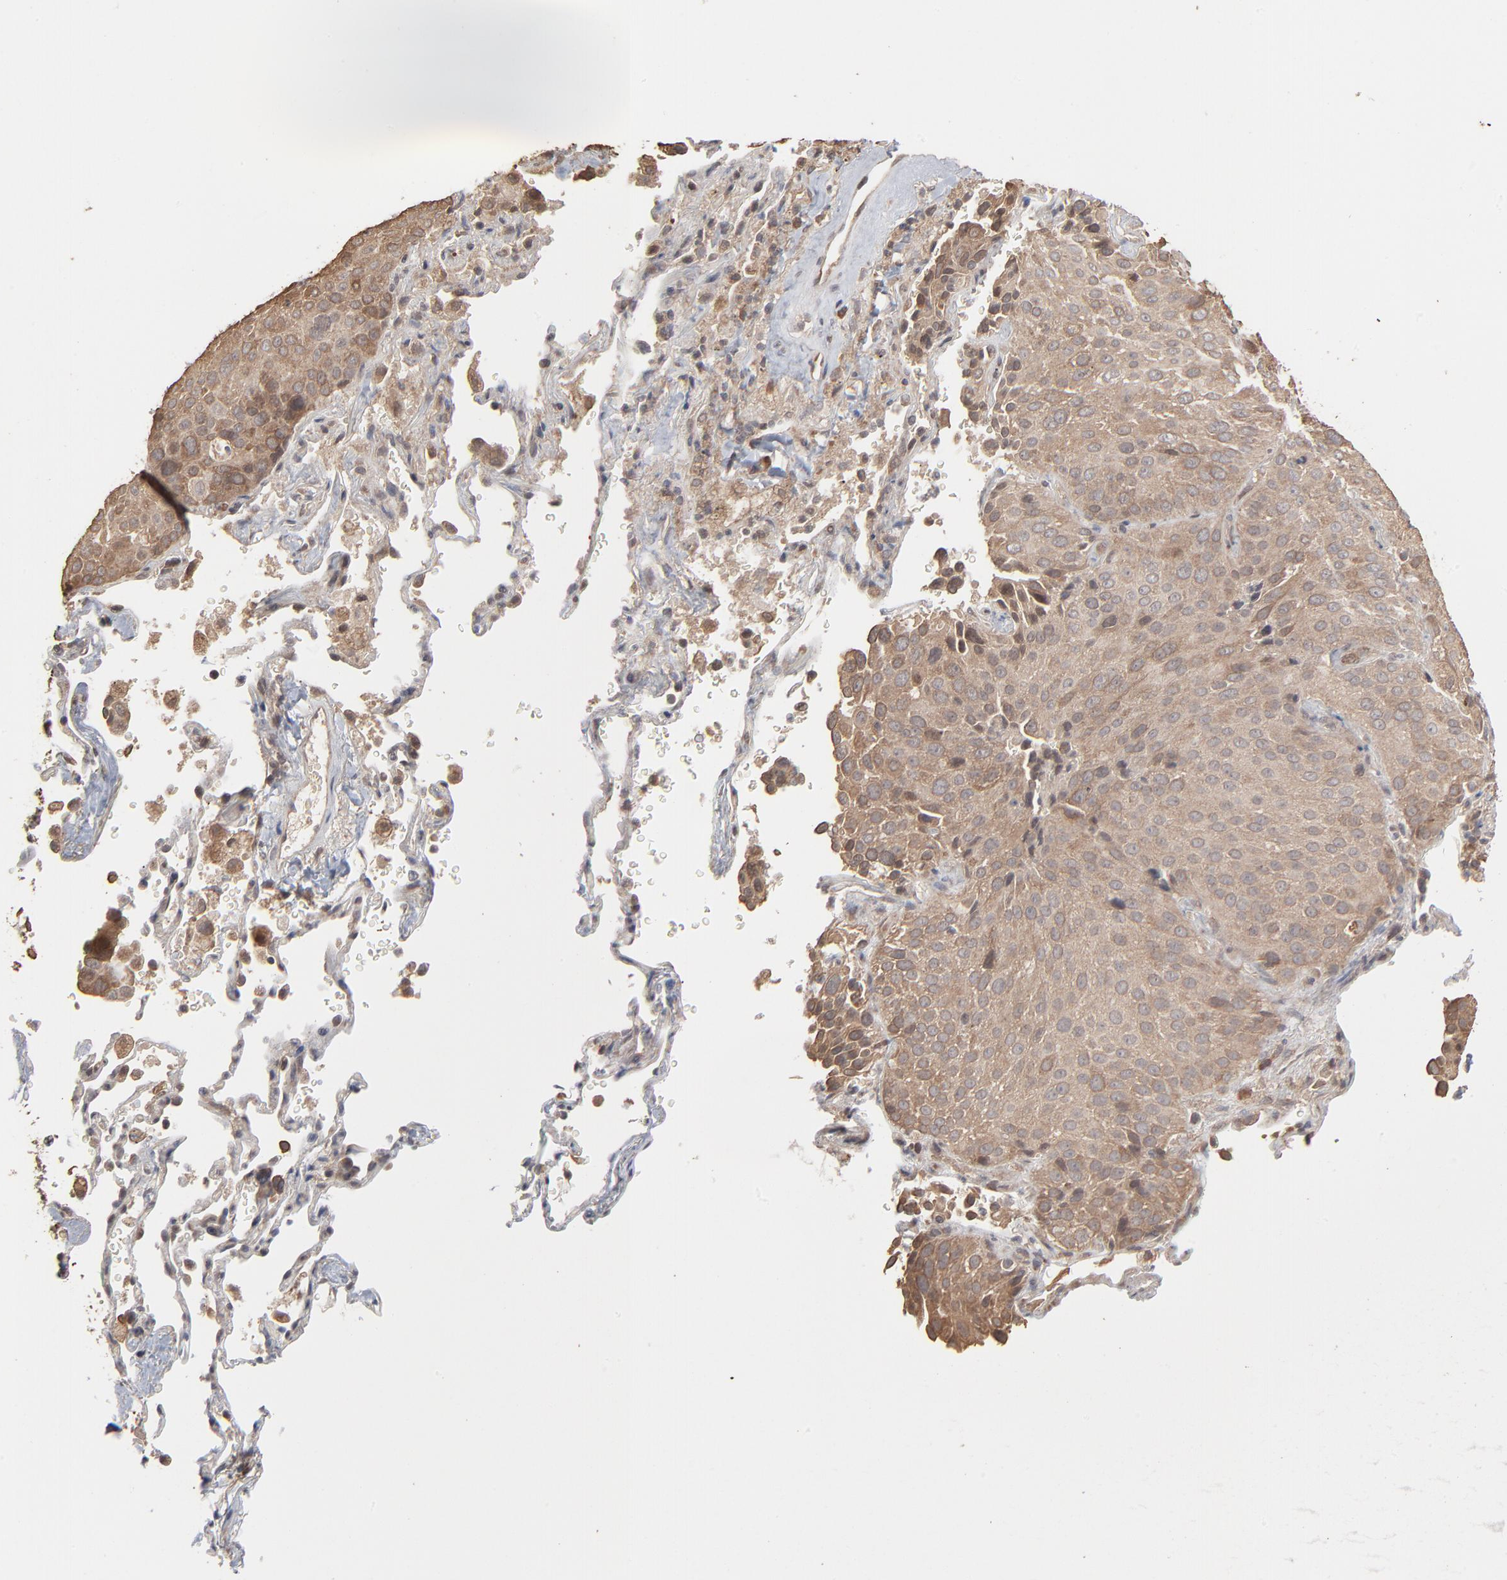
{"staining": {"intensity": "weak", "quantity": ">75%", "location": "cytoplasmic/membranous,nuclear"}, "tissue": "lung cancer", "cell_type": "Tumor cells", "image_type": "cancer", "snomed": [{"axis": "morphology", "description": "Squamous cell carcinoma, NOS"}, {"axis": "topography", "description": "Lung"}], "caption": "Protein positivity by immunohistochemistry displays weak cytoplasmic/membranous and nuclear staining in about >75% of tumor cells in lung squamous cell carcinoma. Nuclei are stained in blue.", "gene": "SCFD1", "patient": {"sex": "male", "age": 54}}